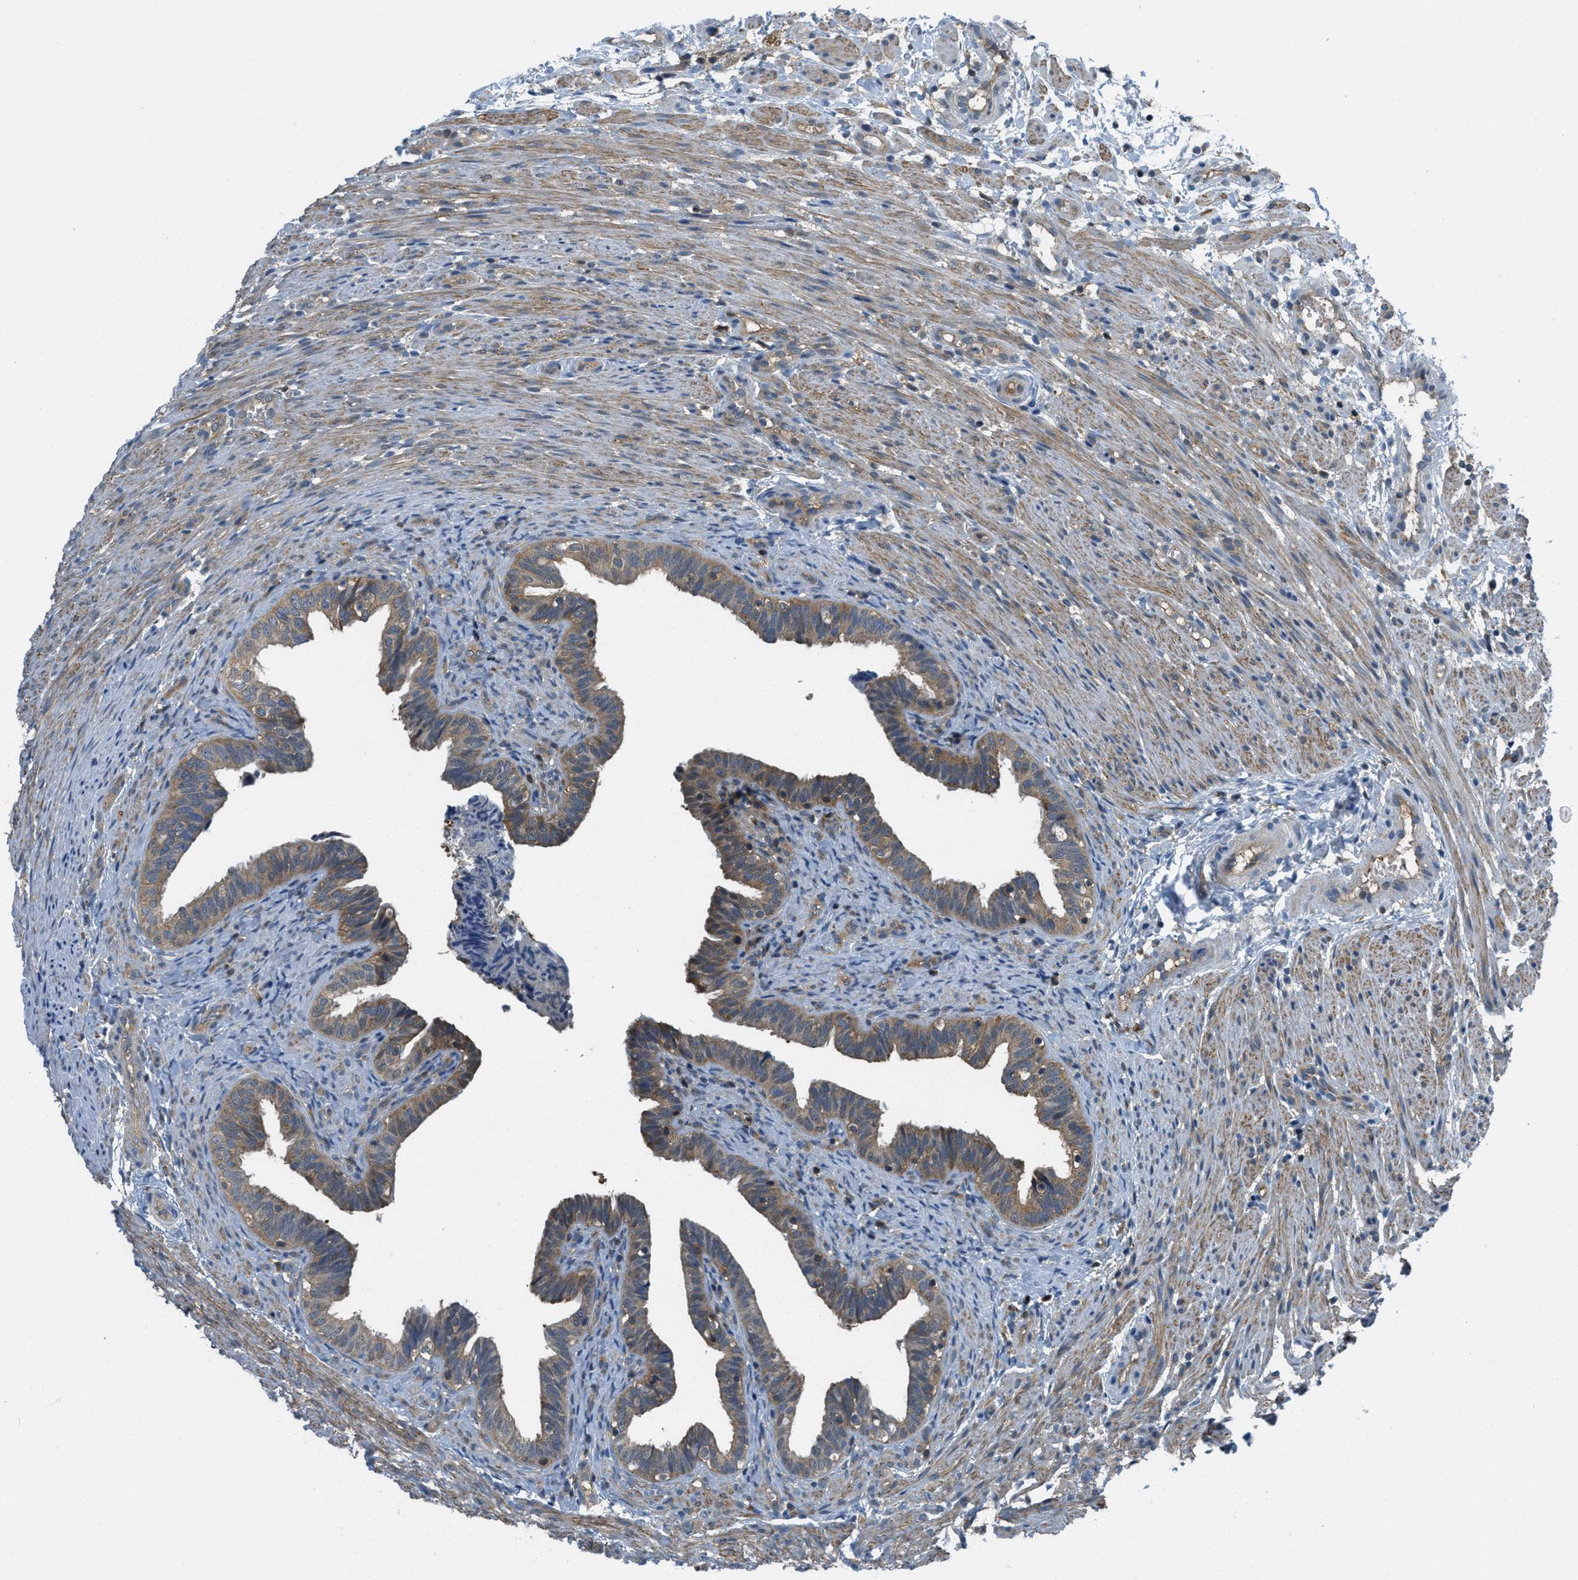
{"staining": {"intensity": "moderate", "quantity": ">75%", "location": "cytoplasmic/membranous"}, "tissue": "fallopian tube", "cell_type": "Glandular cells", "image_type": "normal", "snomed": [{"axis": "morphology", "description": "Normal tissue, NOS"}, {"axis": "topography", "description": "Fallopian tube"}, {"axis": "topography", "description": "Placenta"}], "caption": "High-magnification brightfield microscopy of normal fallopian tube stained with DAB (brown) and counterstained with hematoxylin (blue). glandular cells exhibit moderate cytoplasmic/membranous expression is present in approximately>75% of cells.", "gene": "PIP5K1C", "patient": {"sex": "female", "age": 34}}